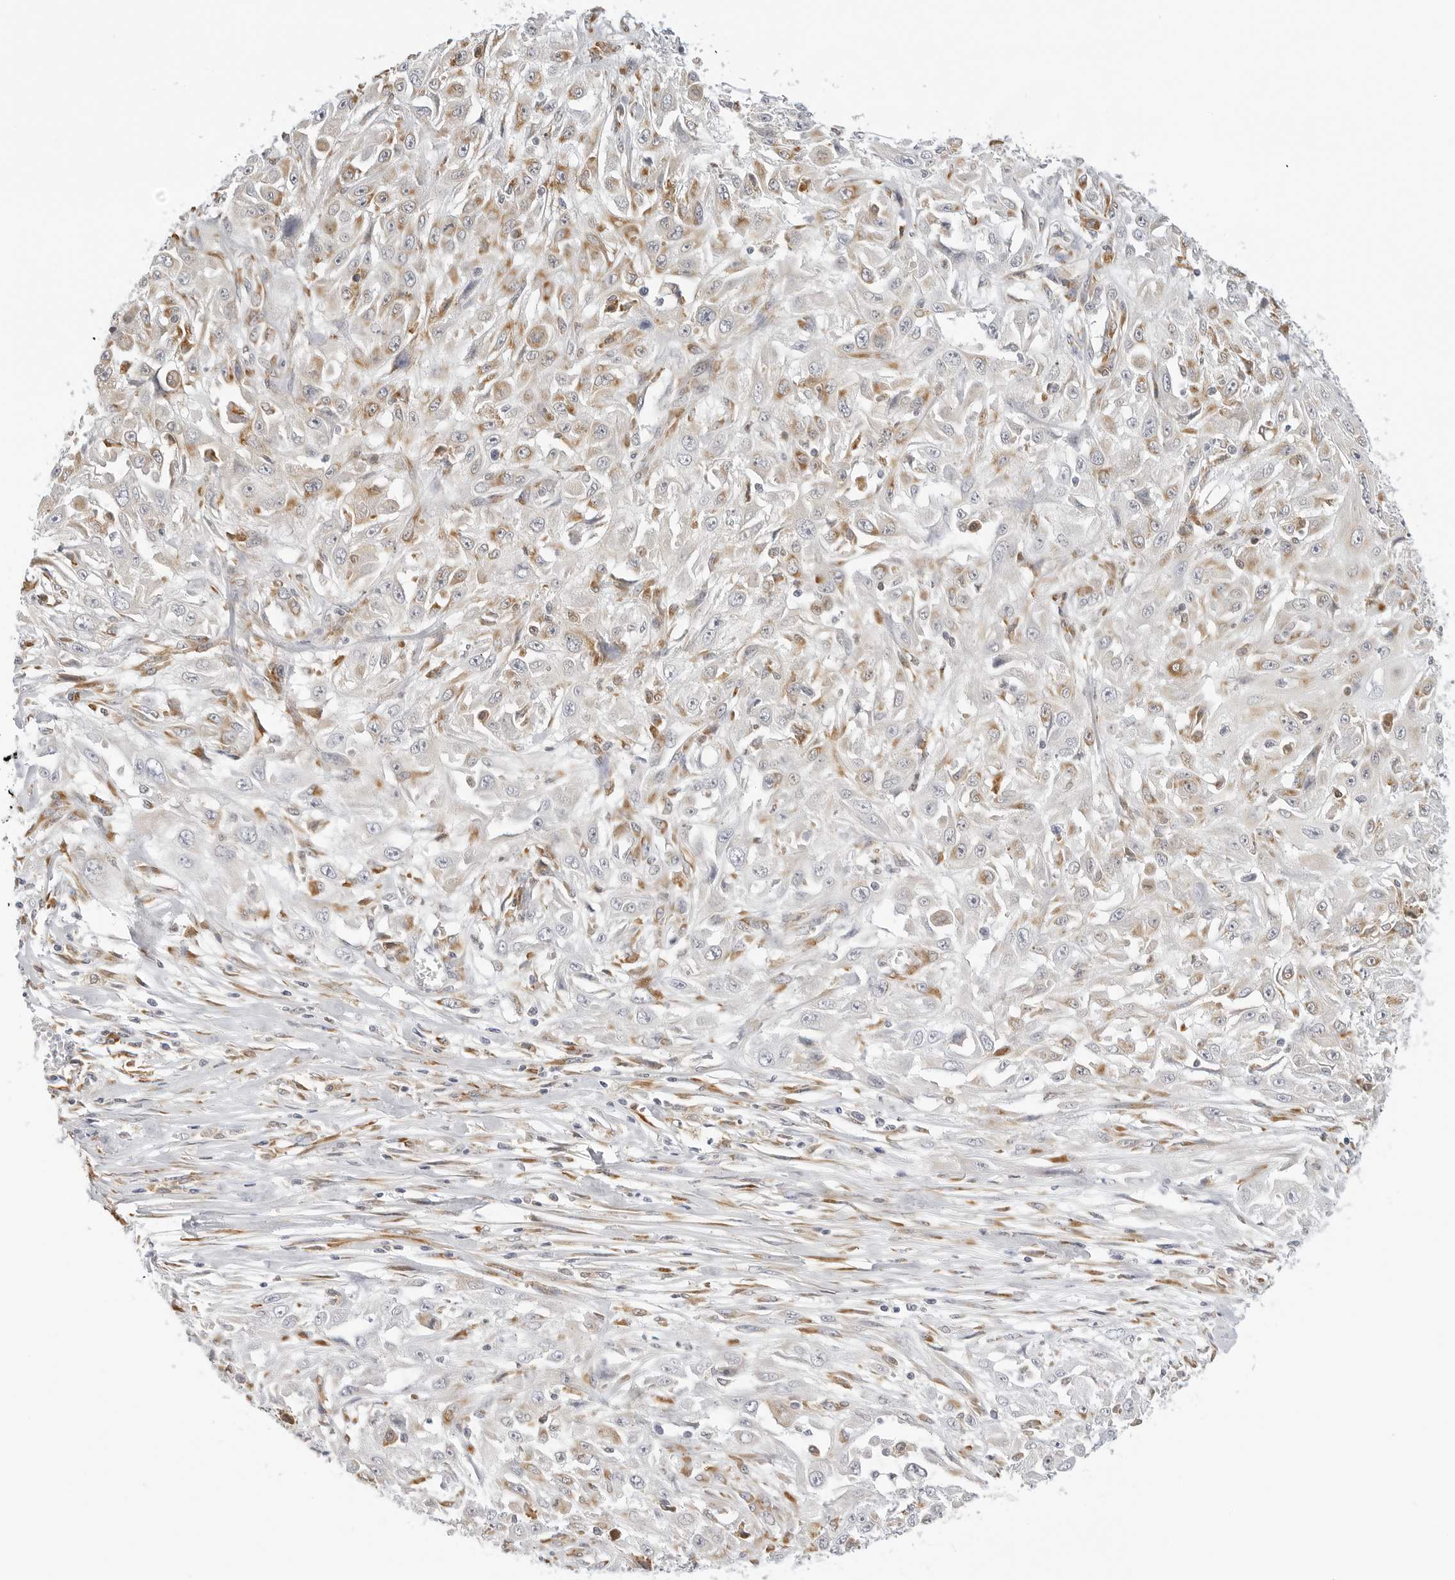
{"staining": {"intensity": "moderate", "quantity": "25%-75%", "location": "cytoplasmic/membranous"}, "tissue": "skin cancer", "cell_type": "Tumor cells", "image_type": "cancer", "snomed": [{"axis": "morphology", "description": "Squamous cell carcinoma, NOS"}, {"axis": "morphology", "description": "Squamous cell carcinoma, metastatic, NOS"}, {"axis": "topography", "description": "Skin"}, {"axis": "topography", "description": "Lymph node"}], "caption": "Protein analysis of skin cancer (metastatic squamous cell carcinoma) tissue shows moderate cytoplasmic/membranous staining in approximately 25%-75% of tumor cells.", "gene": "THEM4", "patient": {"sex": "male", "age": 75}}